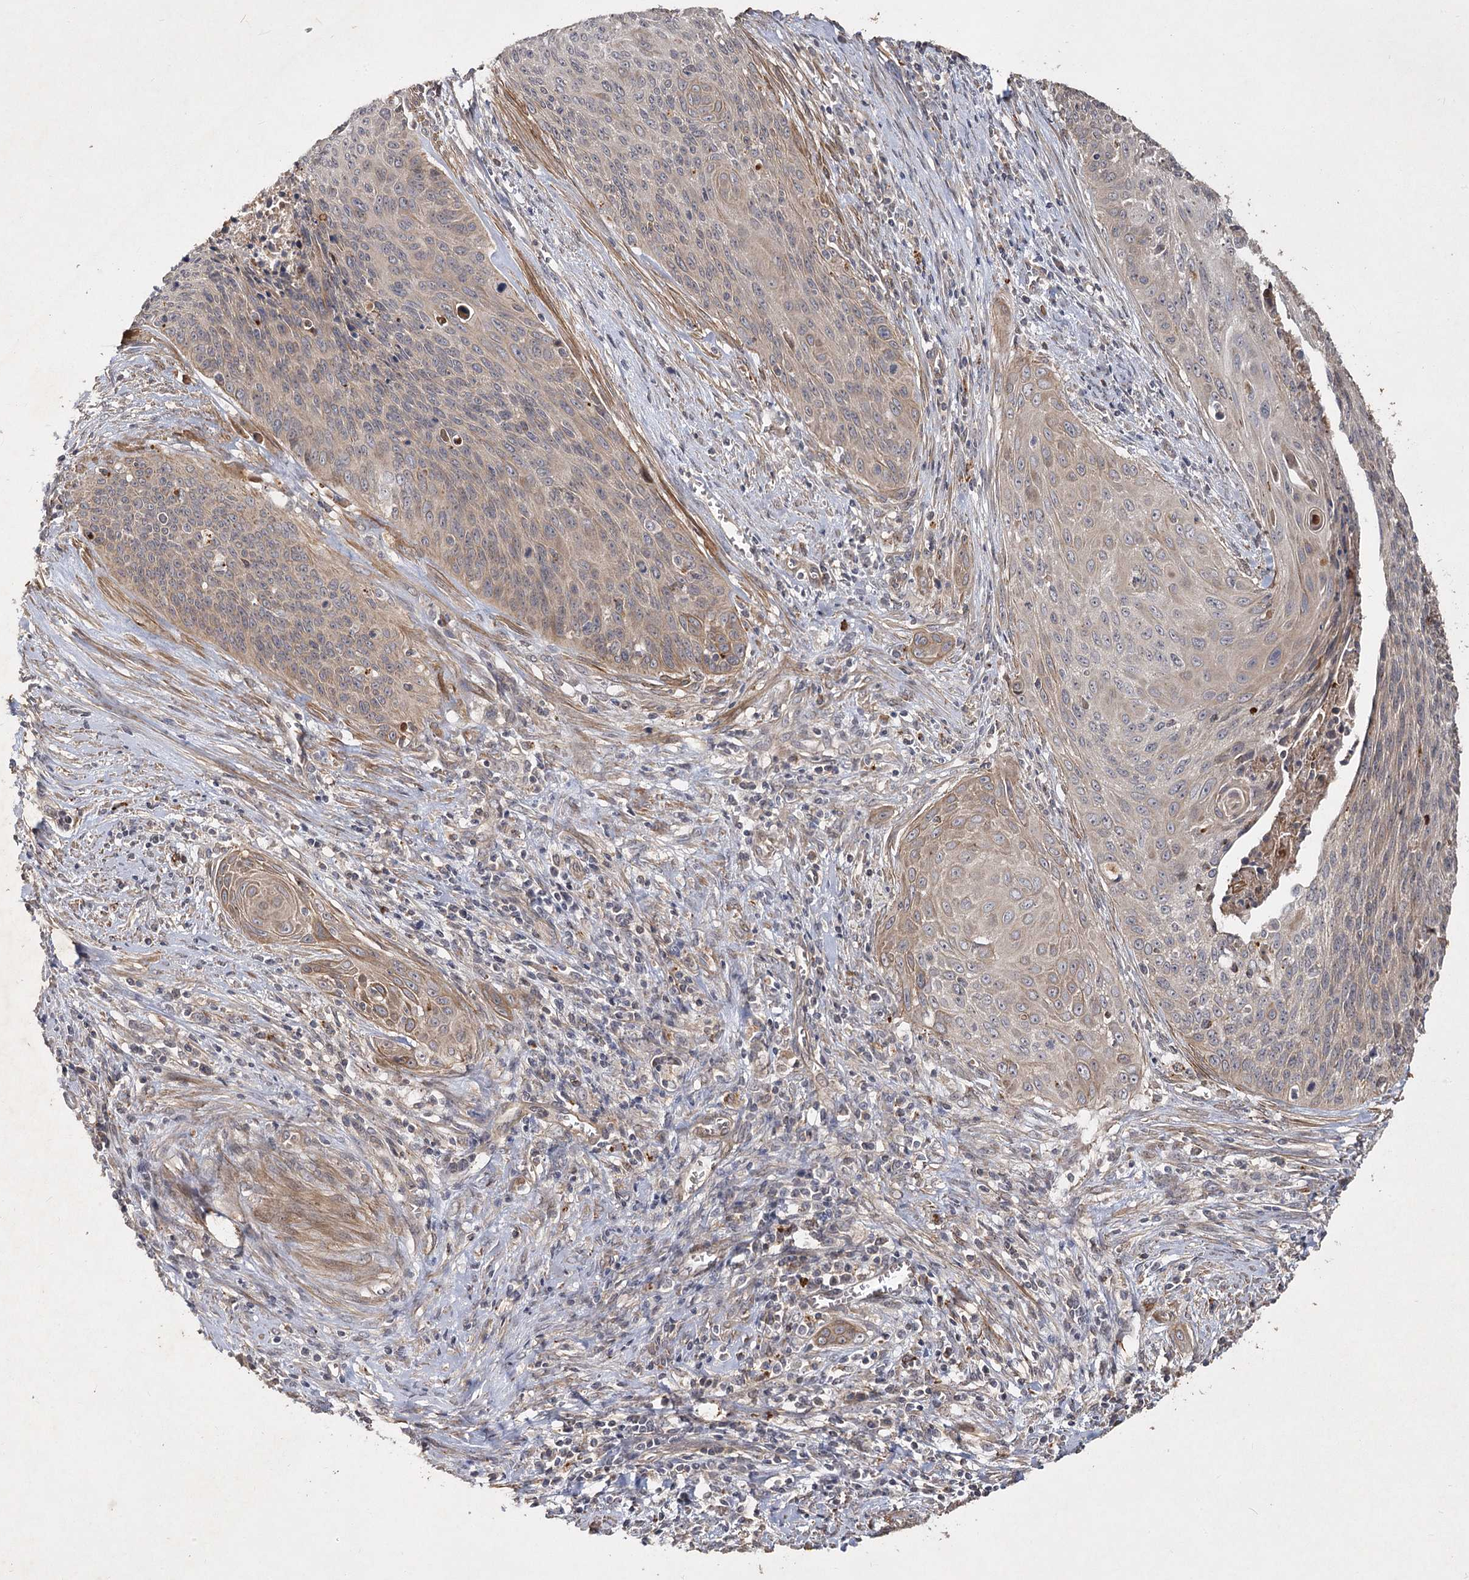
{"staining": {"intensity": "weak", "quantity": "25%-75%", "location": "cytoplasmic/membranous"}, "tissue": "cervical cancer", "cell_type": "Tumor cells", "image_type": "cancer", "snomed": [{"axis": "morphology", "description": "Squamous cell carcinoma, NOS"}, {"axis": "topography", "description": "Cervix"}], "caption": "Cervical squamous cell carcinoma was stained to show a protein in brown. There is low levels of weak cytoplasmic/membranous positivity in approximately 25%-75% of tumor cells.", "gene": "PIK3C2A", "patient": {"sex": "female", "age": 55}}